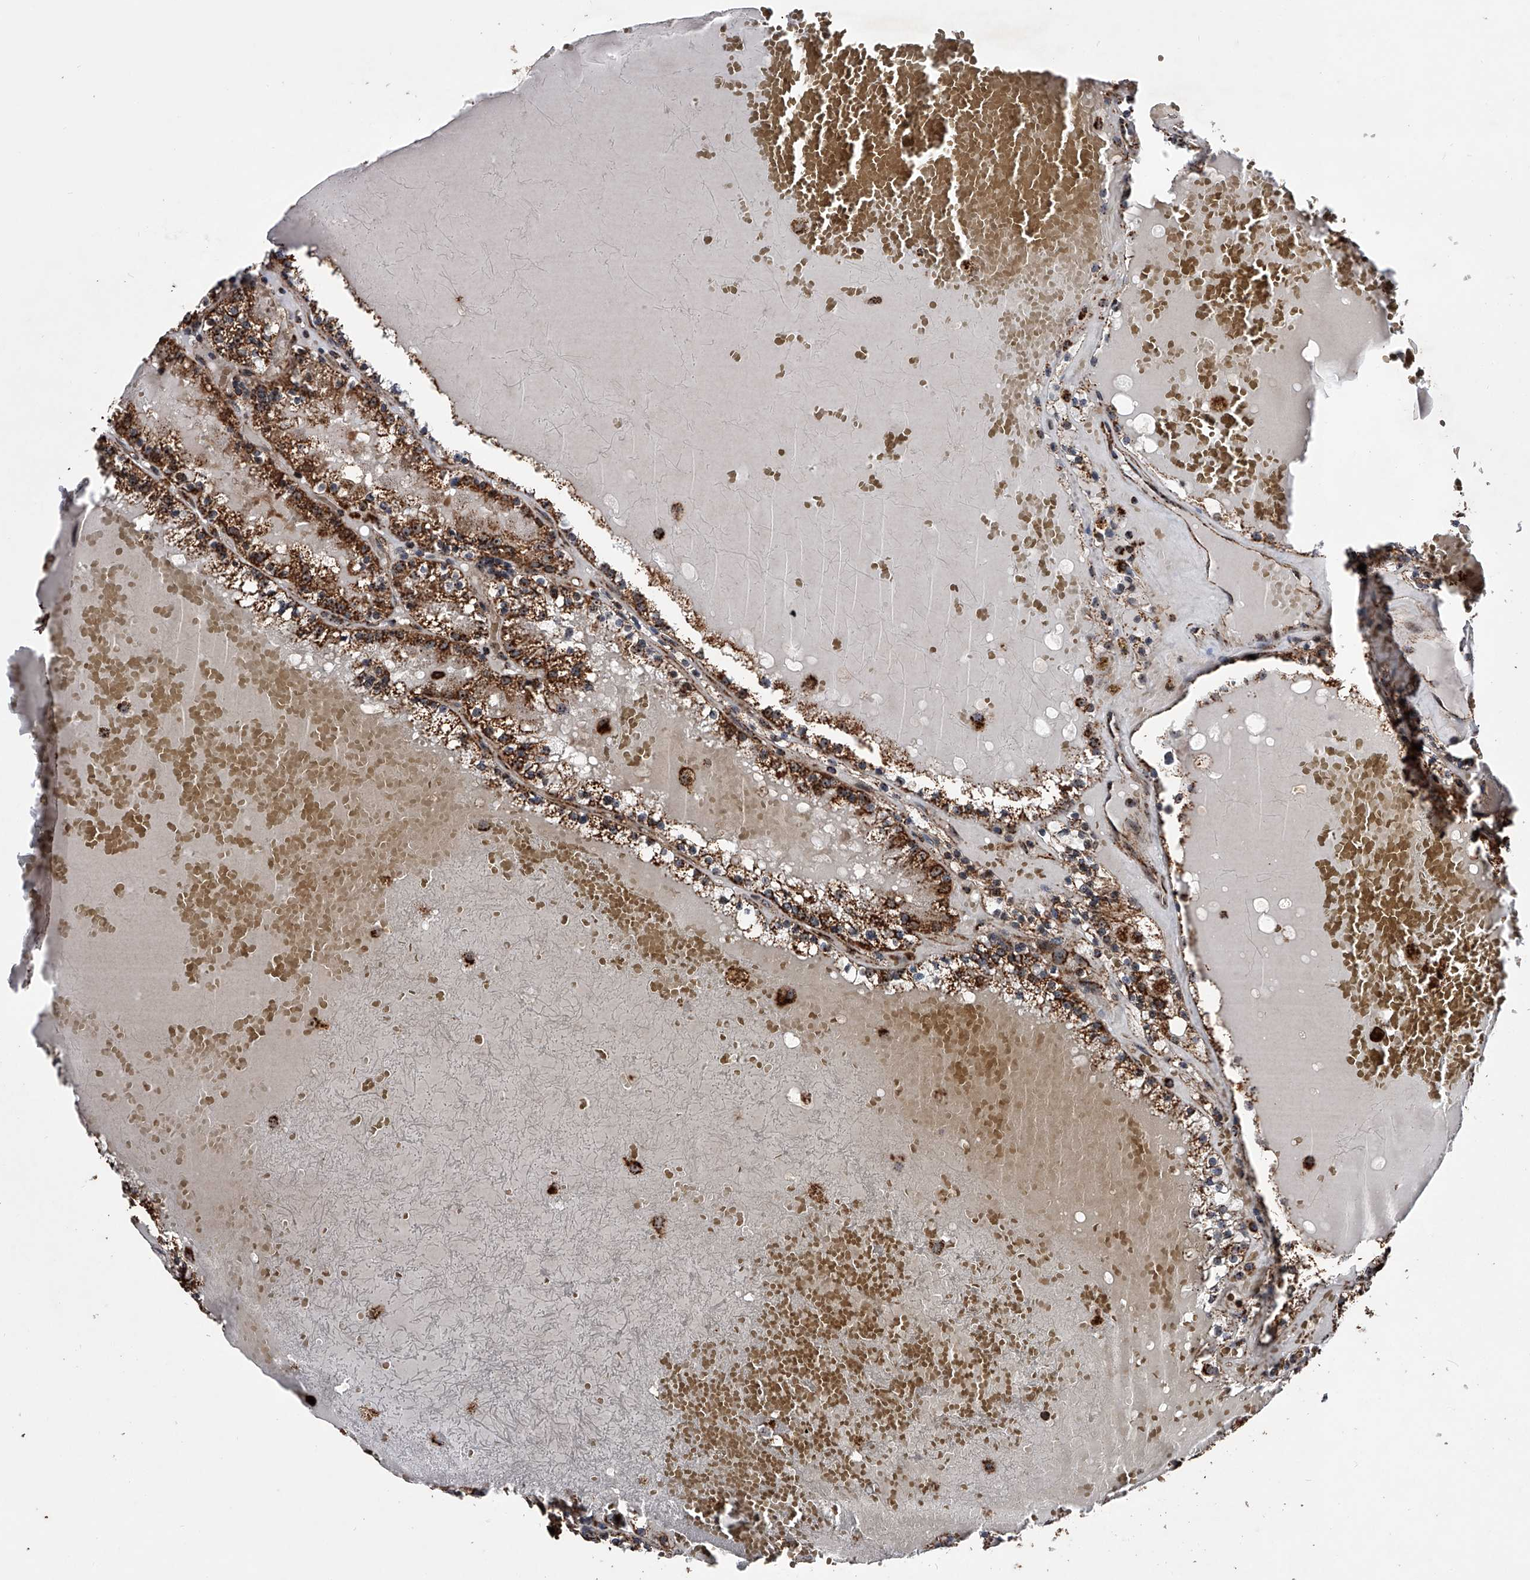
{"staining": {"intensity": "strong", "quantity": ">75%", "location": "cytoplasmic/membranous"}, "tissue": "renal cancer", "cell_type": "Tumor cells", "image_type": "cancer", "snomed": [{"axis": "morphology", "description": "Adenocarcinoma, NOS"}, {"axis": "topography", "description": "Kidney"}], "caption": "Immunohistochemistry staining of renal cancer, which reveals high levels of strong cytoplasmic/membranous staining in approximately >75% of tumor cells indicating strong cytoplasmic/membranous protein positivity. The staining was performed using DAB (3,3'-diaminobenzidine) (brown) for protein detection and nuclei were counterstained in hematoxylin (blue).", "gene": "SMPDL3A", "patient": {"sex": "female", "age": 56}}